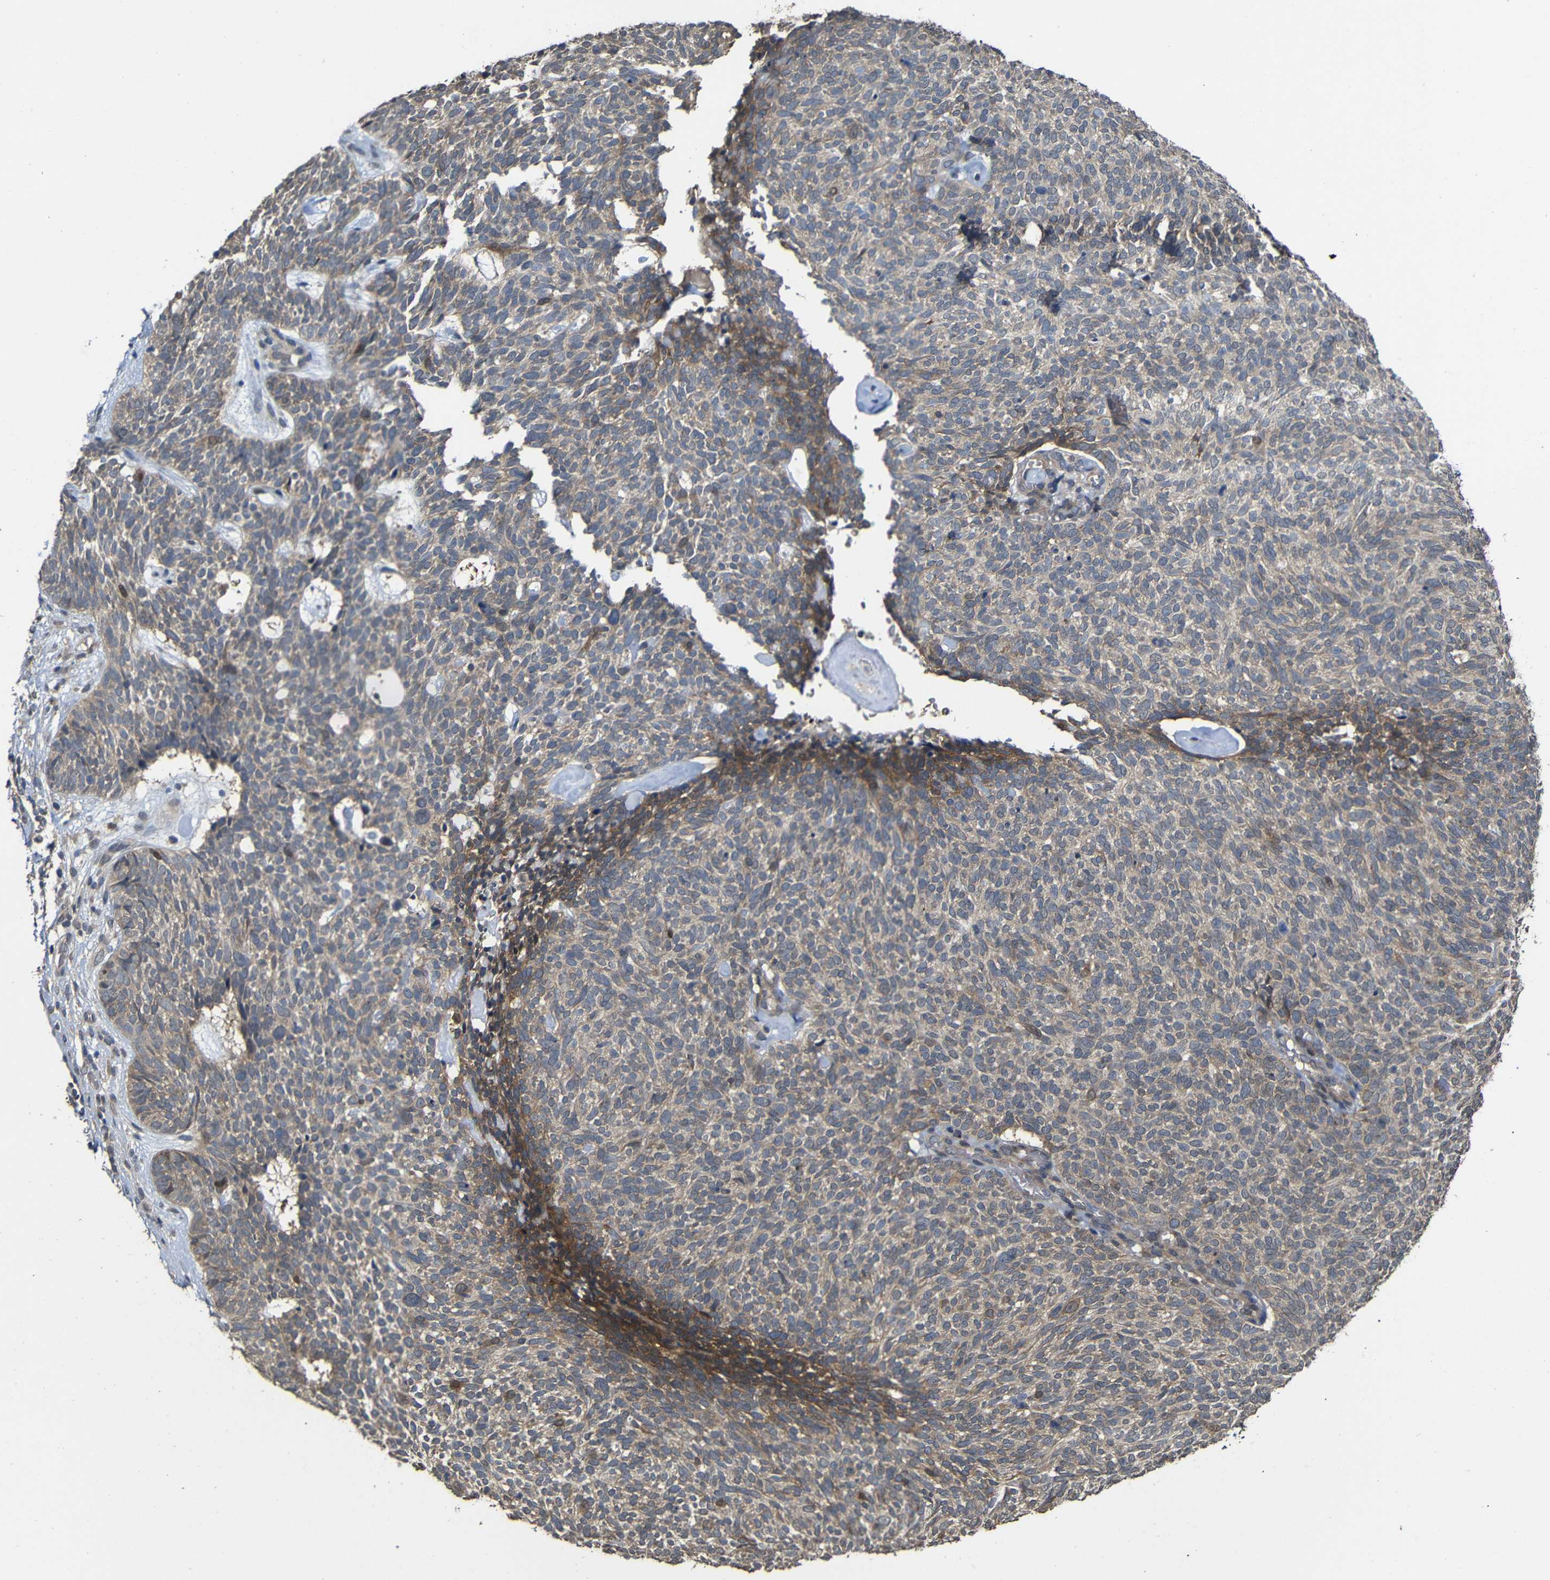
{"staining": {"intensity": "weak", "quantity": "25%-75%", "location": "cytoplasmic/membranous"}, "tissue": "skin cancer", "cell_type": "Tumor cells", "image_type": "cancer", "snomed": [{"axis": "morphology", "description": "Basal cell carcinoma"}, {"axis": "topography", "description": "Skin"}], "caption": "Basal cell carcinoma (skin) tissue demonstrates weak cytoplasmic/membranous expression in approximately 25%-75% of tumor cells Ihc stains the protein of interest in brown and the nuclei are stained blue.", "gene": "ATG12", "patient": {"sex": "female", "age": 84}}